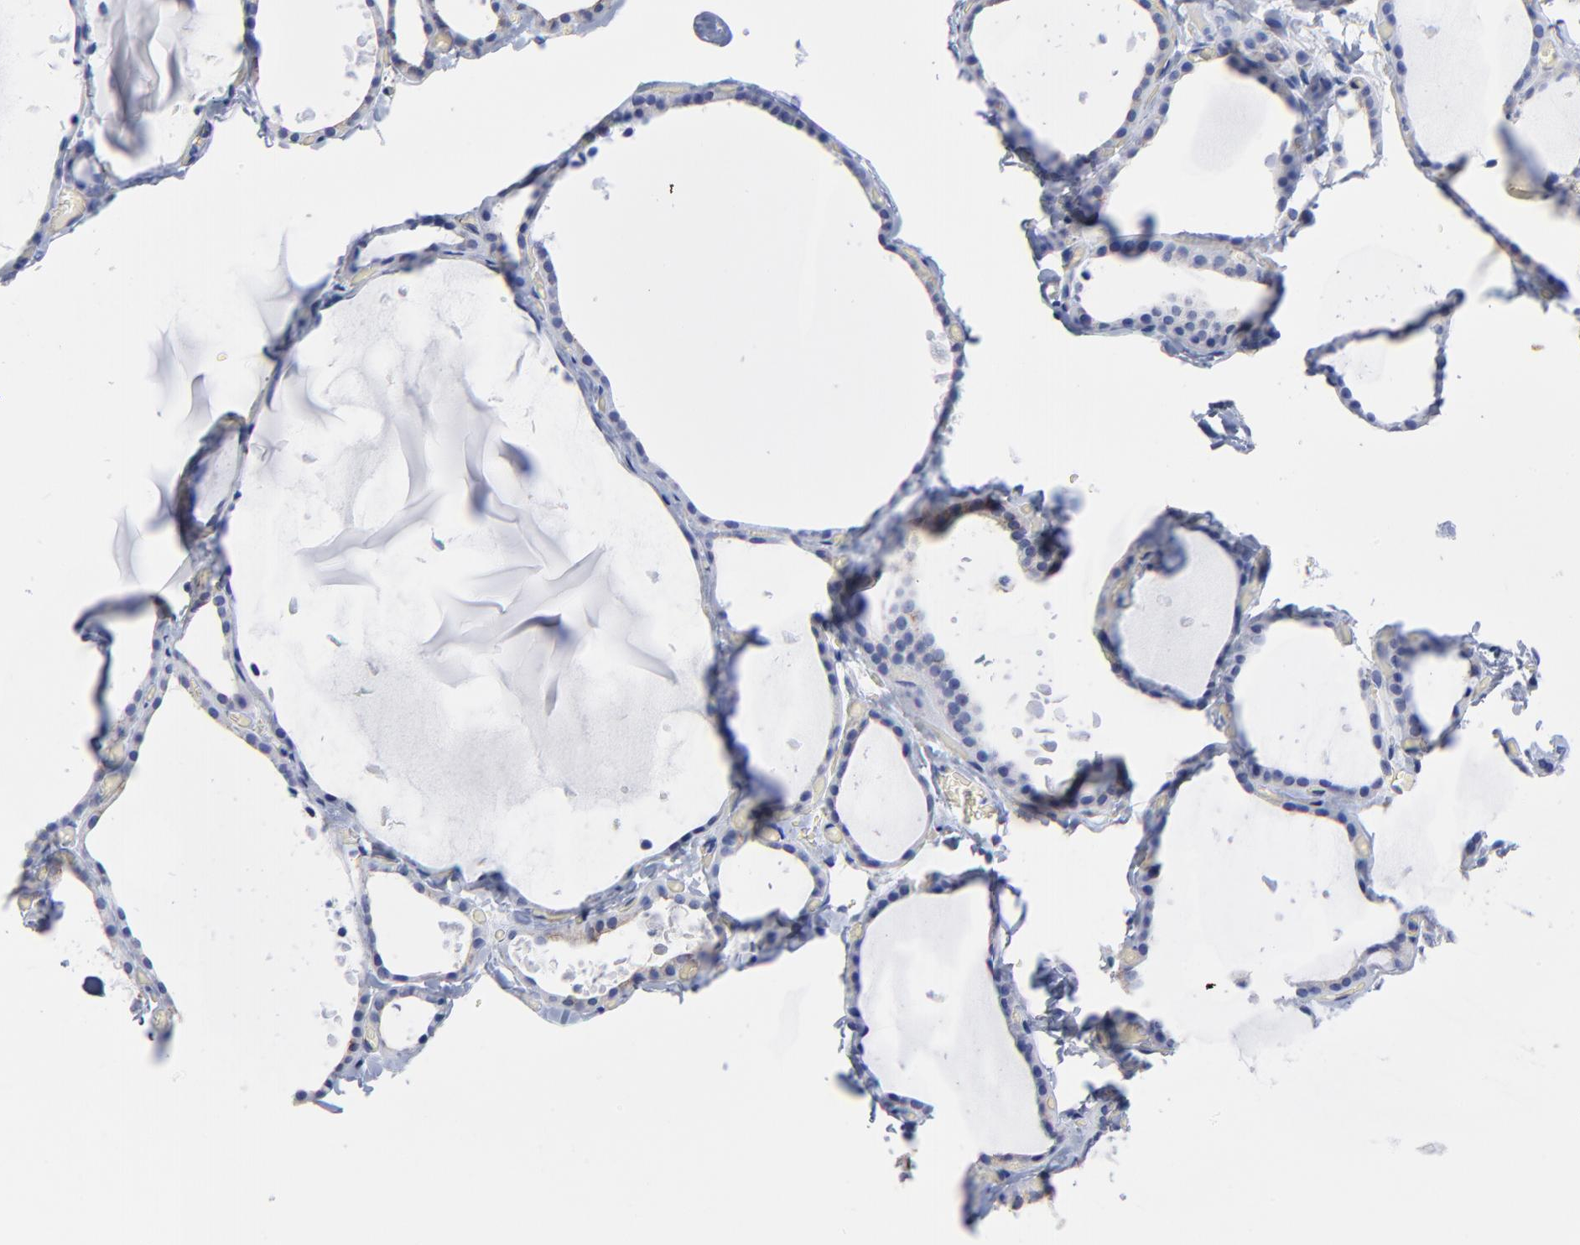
{"staining": {"intensity": "moderate", "quantity": "<25%", "location": "cytoplasmic/membranous"}, "tissue": "thyroid gland", "cell_type": "Glandular cells", "image_type": "normal", "snomed": [{"axis": "morphology", "description": "Normal tissue, NOS"}, {"axis": "topography", "description": "Thyroid gland"}], "caption": "A brown stain labels moderate cytoplasmic/membranous expression of a protein in glandular cells of benign human thyroid gland. (IHC, brightfield microscopy, high magnification).", "gene": "CNTN3", "patient": {"sex": "female", "age": 22}}